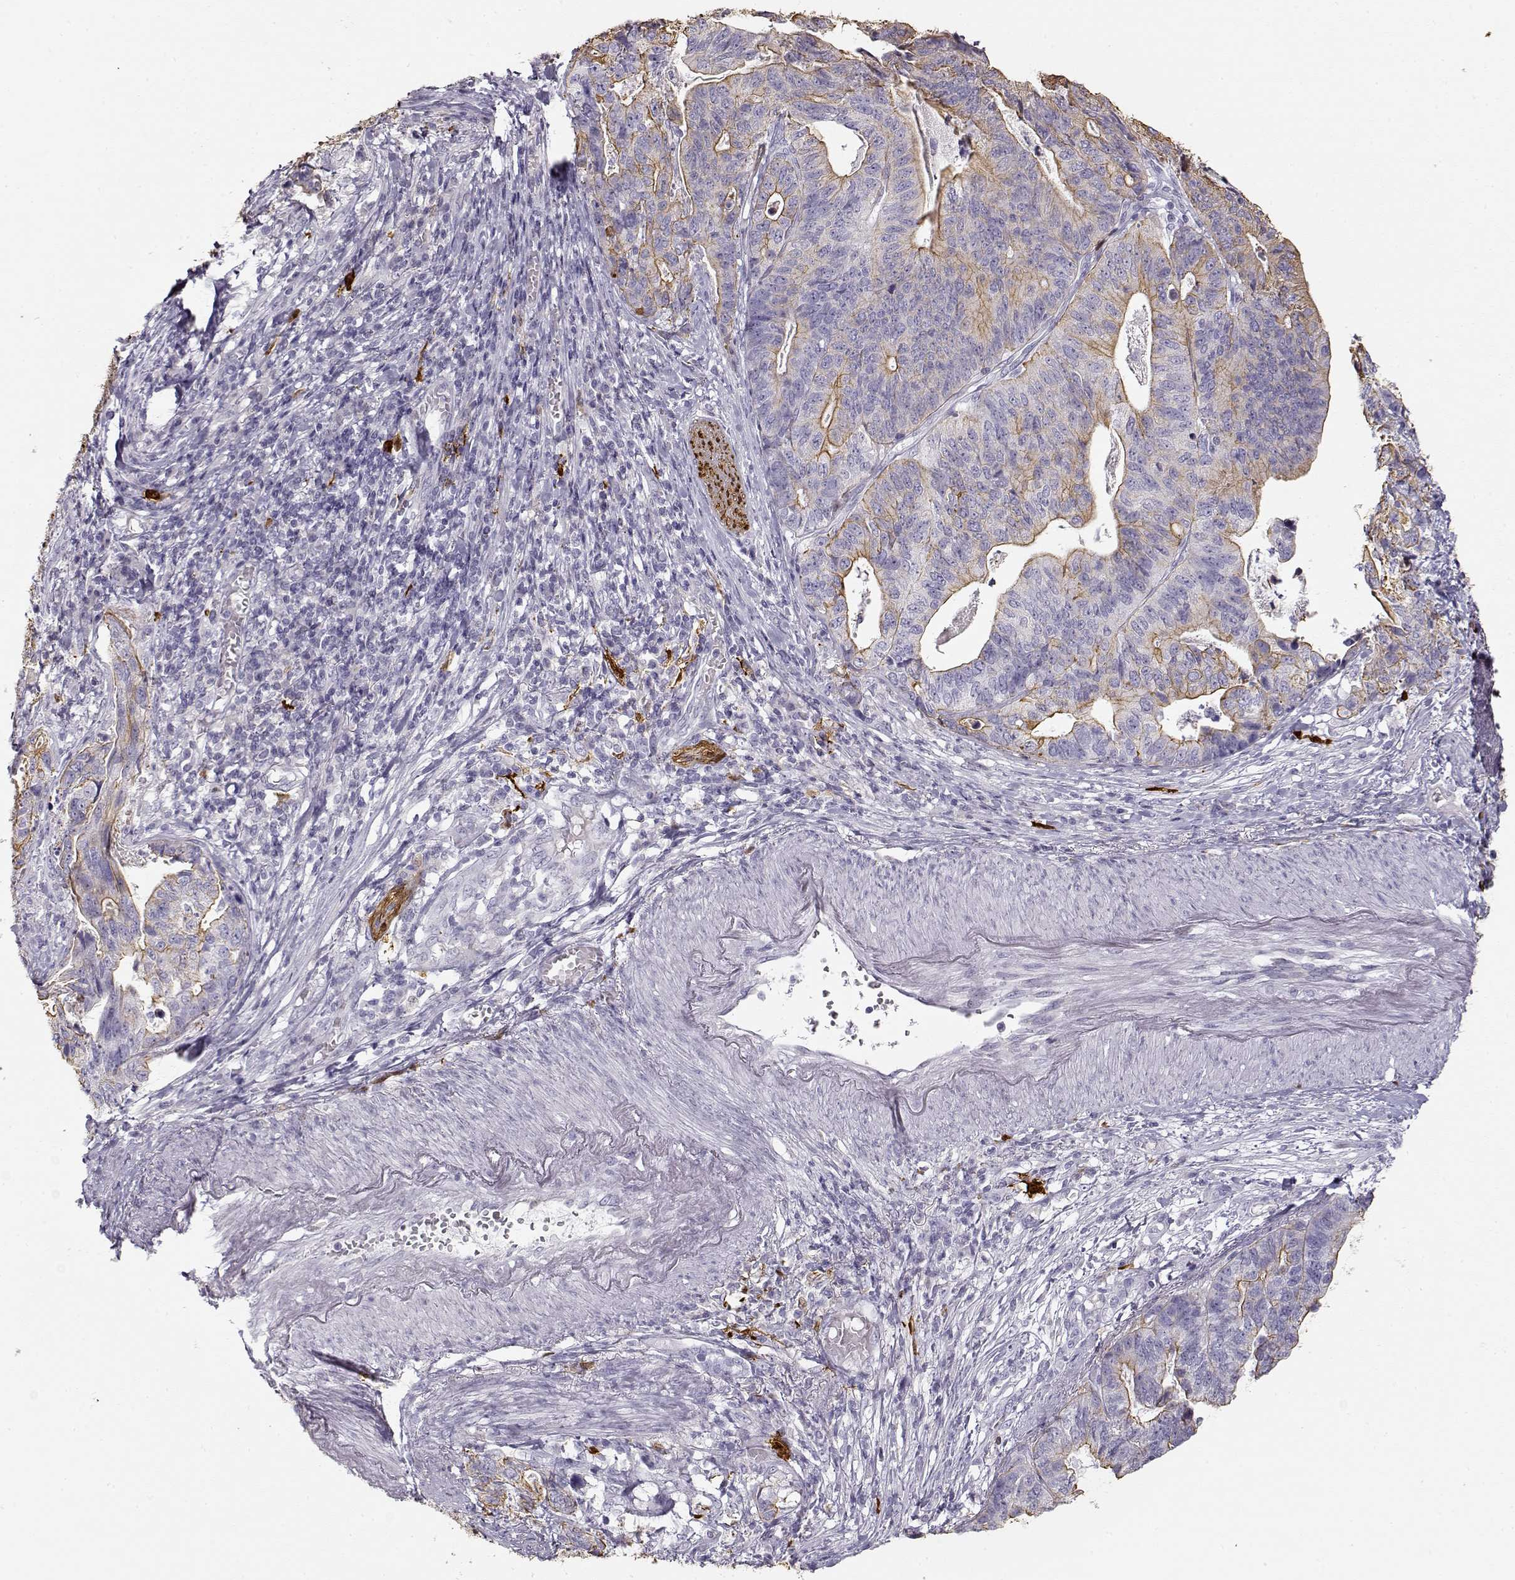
{"staining": {"intensity": "moderate", "quantity": "25%-75%", "location": "cytoplasmic/membranous"}, "tissue": "stomach cancer", "cell_type": "Tumor cells", "image_type": "cancer", "snomed": [{"axis": "morphology", "description": "Adenocarcinoma, NOS"}, {"axis": "topography", "description": "Stomach, upper"}], "caption": "A photomicrograph of human stomach cancer stained for a protein displays moderate cytoplasmic/membranous brown staining in tumor cells. The protein is stained brown, and the nuclei are stained in blue (DAB (3,3'-diaminobenzidine) IHC with brightfield microscopy, high magnification).", "gene": "S100B", "patient": {"sex": "female", "age": 67}}